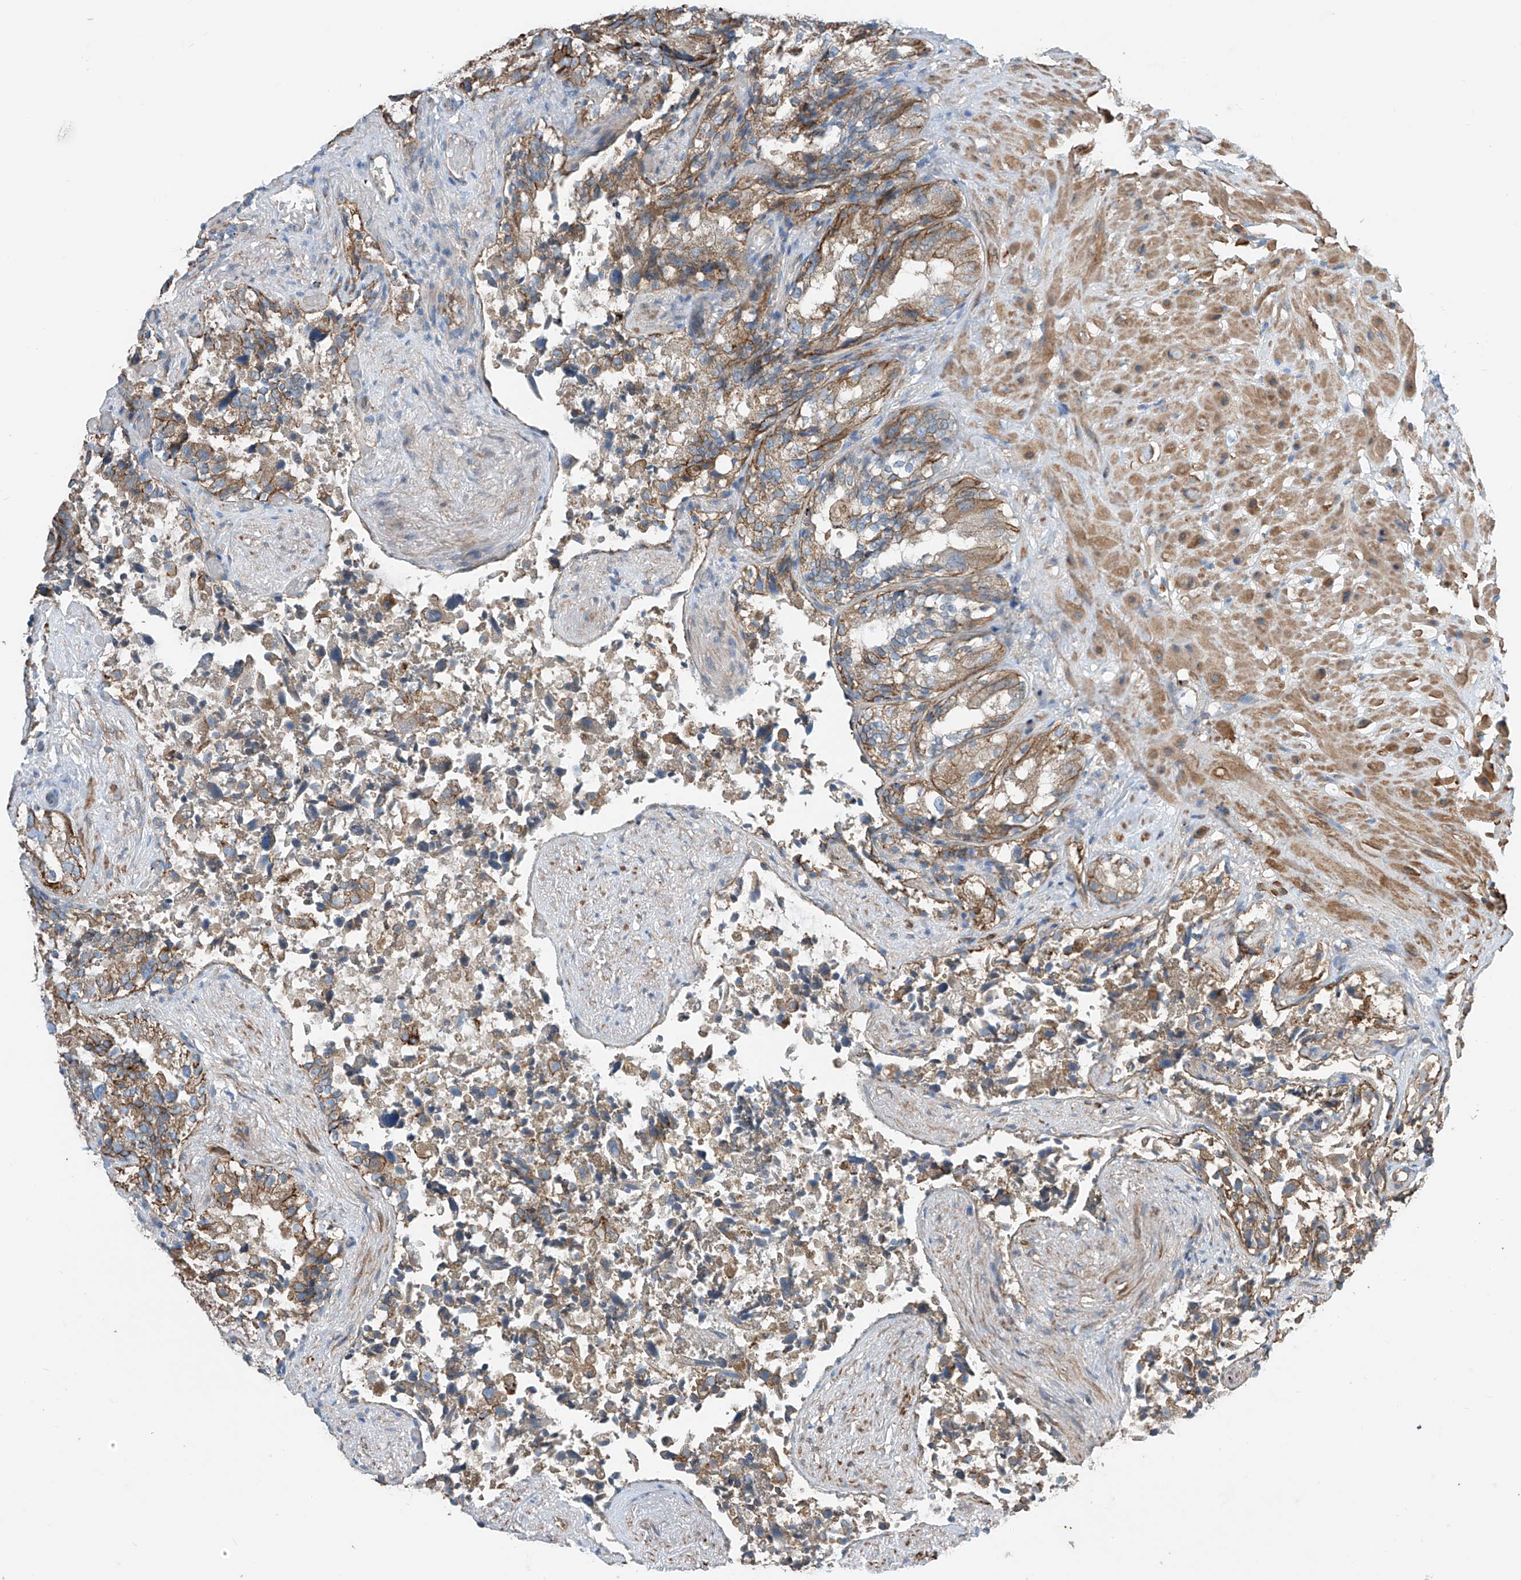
{"staining": {"intensity": "moderate", "quantity": ">75%", "location": "cytoplasmic/membranous"}, "tissue": "seminal vesicle", "cell_type": "Glandular cells", "image_type": "normal", "snomed": [{"axis": "morphology", "description": "Normal tissue, NOS"}, {"axis": "topography", "description": "Seminal veicle"}, {"axis": "topography", "description": "Peripheral nerve tissue"}], "caption": "Protein expression analysis of normal seminal vesicle exhibits moderate cytoplasmic/membranous positivity in approximately >75% of glandular cells.", "gene": "SLC1A5", "patient": {"sex": "male", "age": 63}}